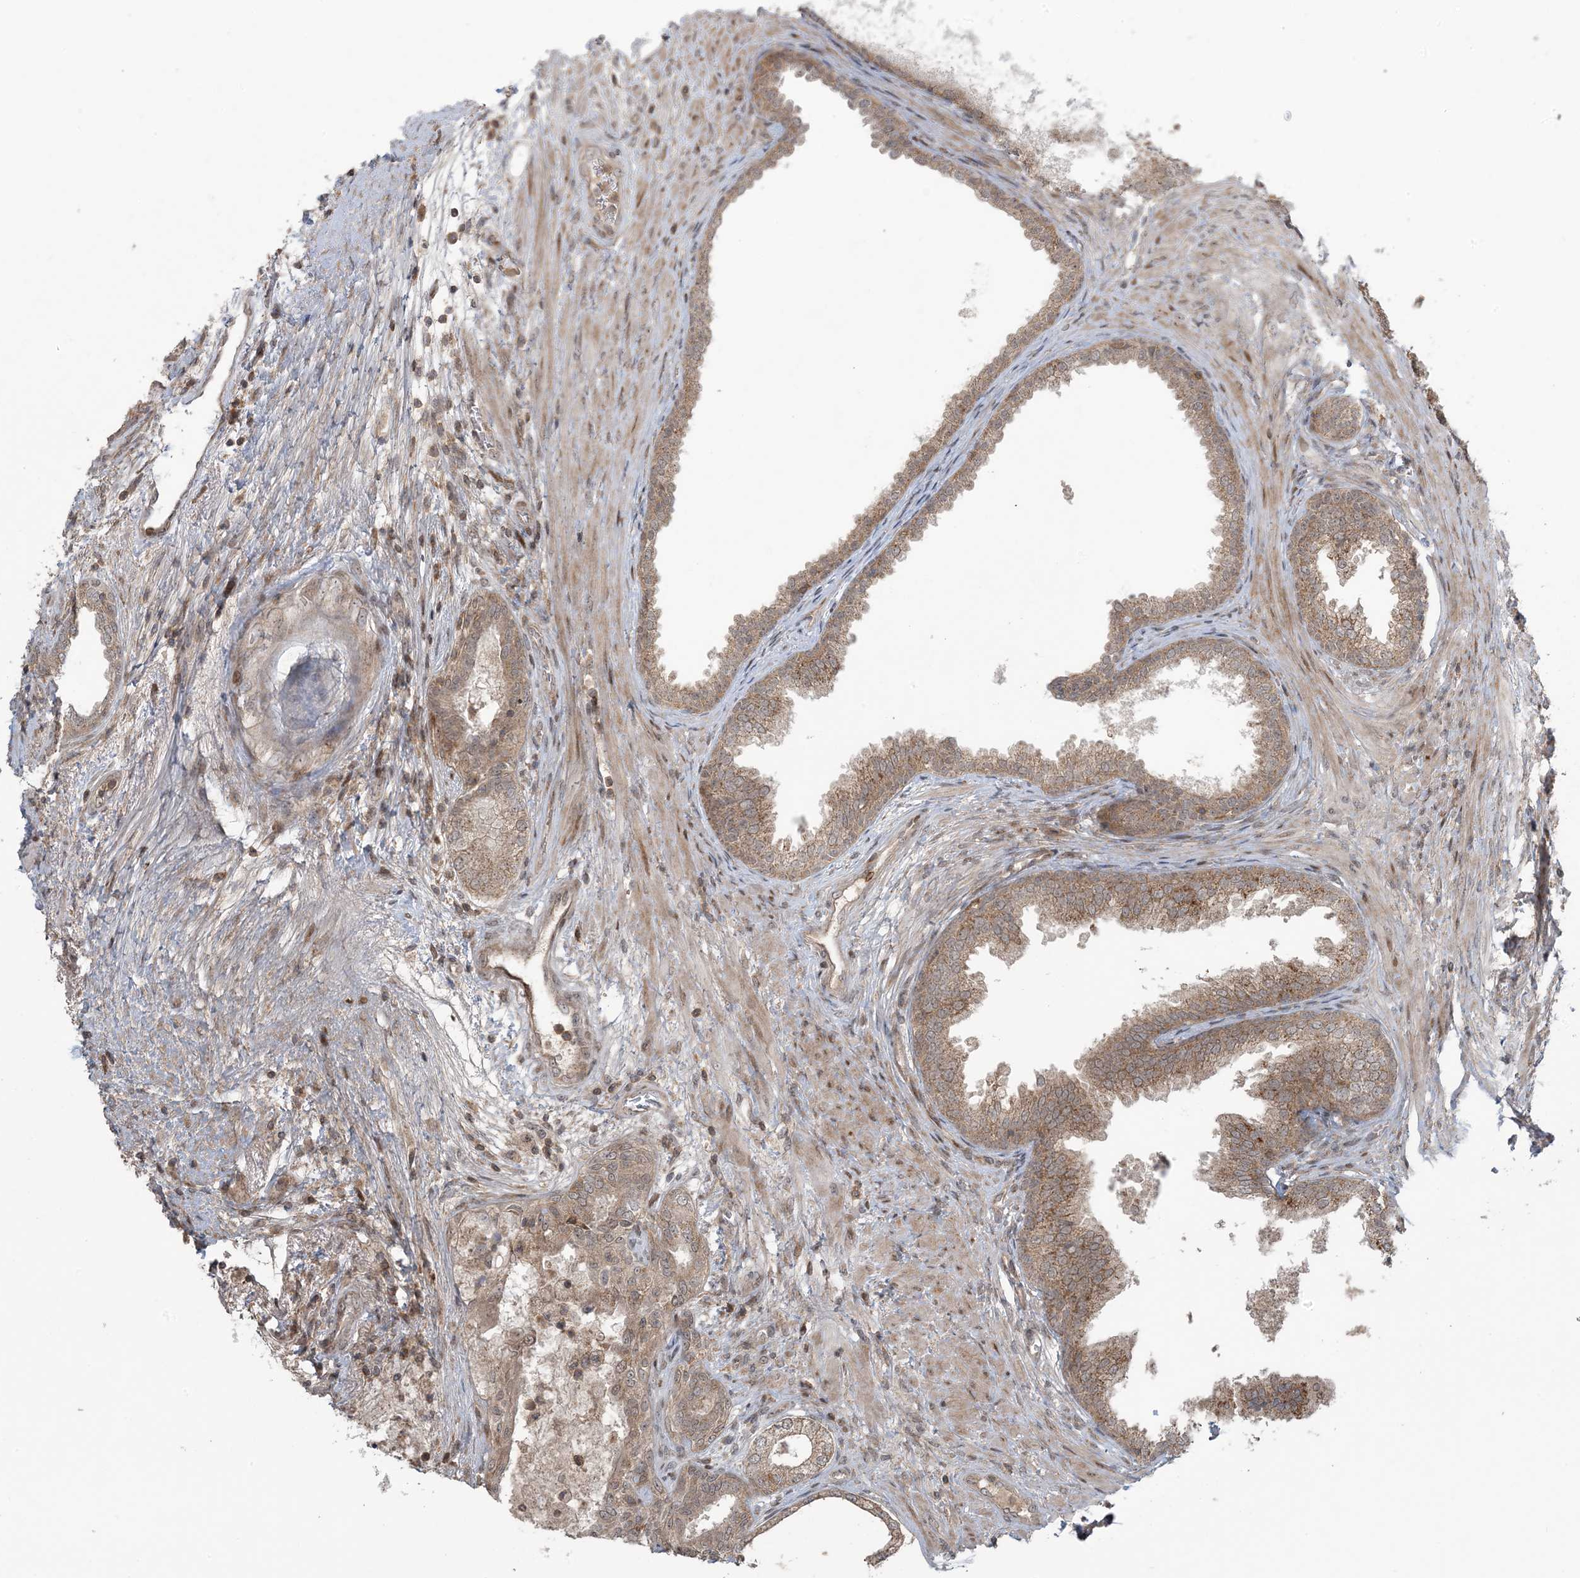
{"staining": {"intensity": "moderate", "quantity": ">75%", "location": "cytoplasmic/membranous"}, "tissue": "prostate", "cell_type": "Glandular cells", "image_type": "normal", "snomed": [{"axis": "morphology", "description": "Normal tissue, NOS"}, {"axis": "topography", "description": "Prostate"}], "caption": "Moderate cytoplasmic/membranous expression for a protein is appreciated in about >75% of glandular cells of normal prostate using immunohistochemistry.", "gene": "PHLDB2", "patient": {"sex": "male", "age": 76}}